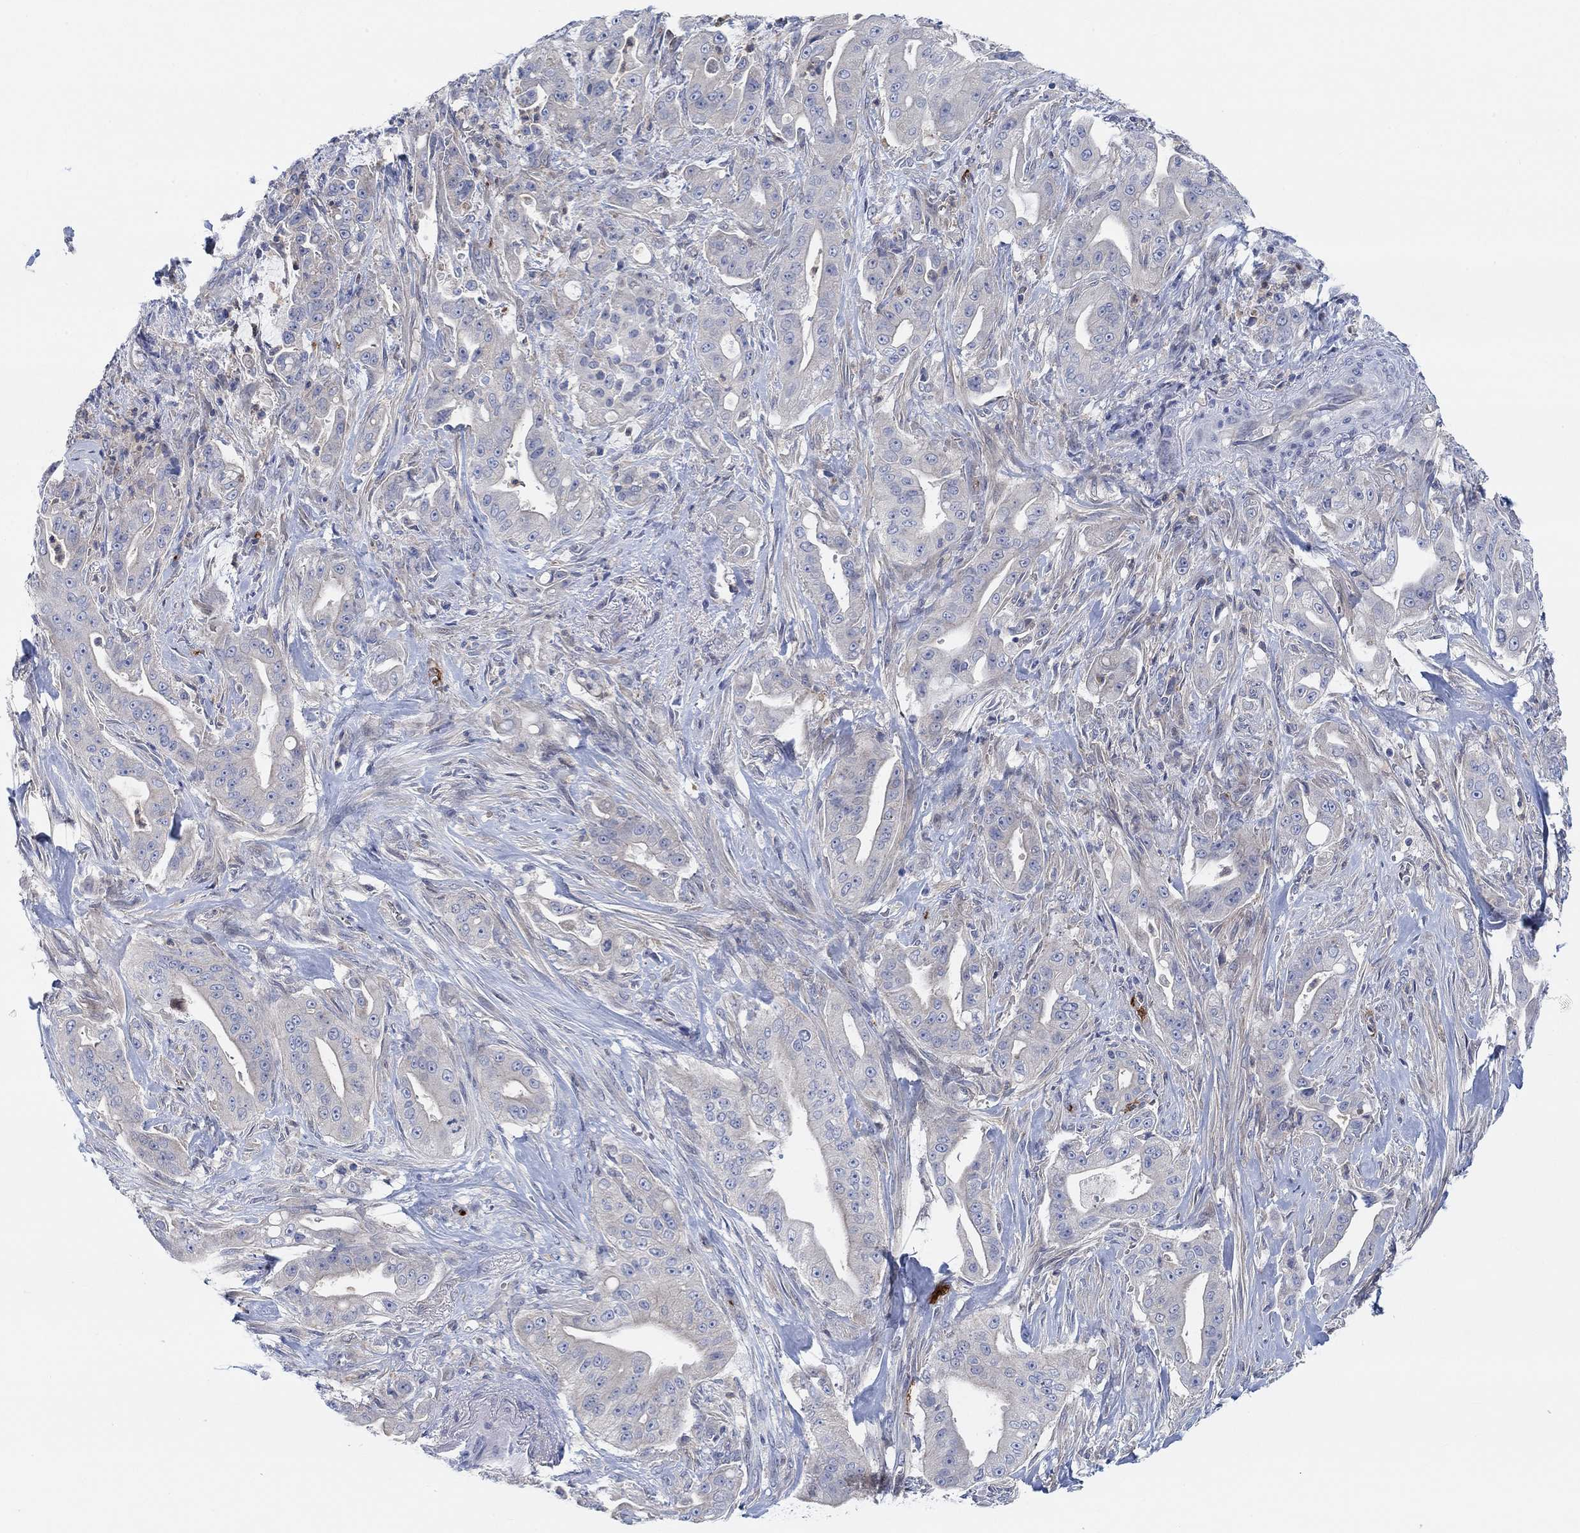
{"staining": {"intensity": "negative", "quantity": "none", "location": "none"}, "tissue": "pancreatic cancer", "cell_type": "Tumor cells", "image_type": "cancer", "snomed": [{"axis": "morphology", "description": "Normal tissue, NOS"}, {"axis": "morphology", "description": "Inflammation, NOS"}, {"axis": "morphology", "description": "Adenocarcinoma, NOS"}, {"axis": "topography", "description": "Pancreas"}], "caption": "This is a photomicrograph of IHC staining of pancreatic cancer (adenocarcinoma), which shows no expression in tumor cells.", "gene": "PMFBP1", "patient": {"sex": "male", "age": 57}}